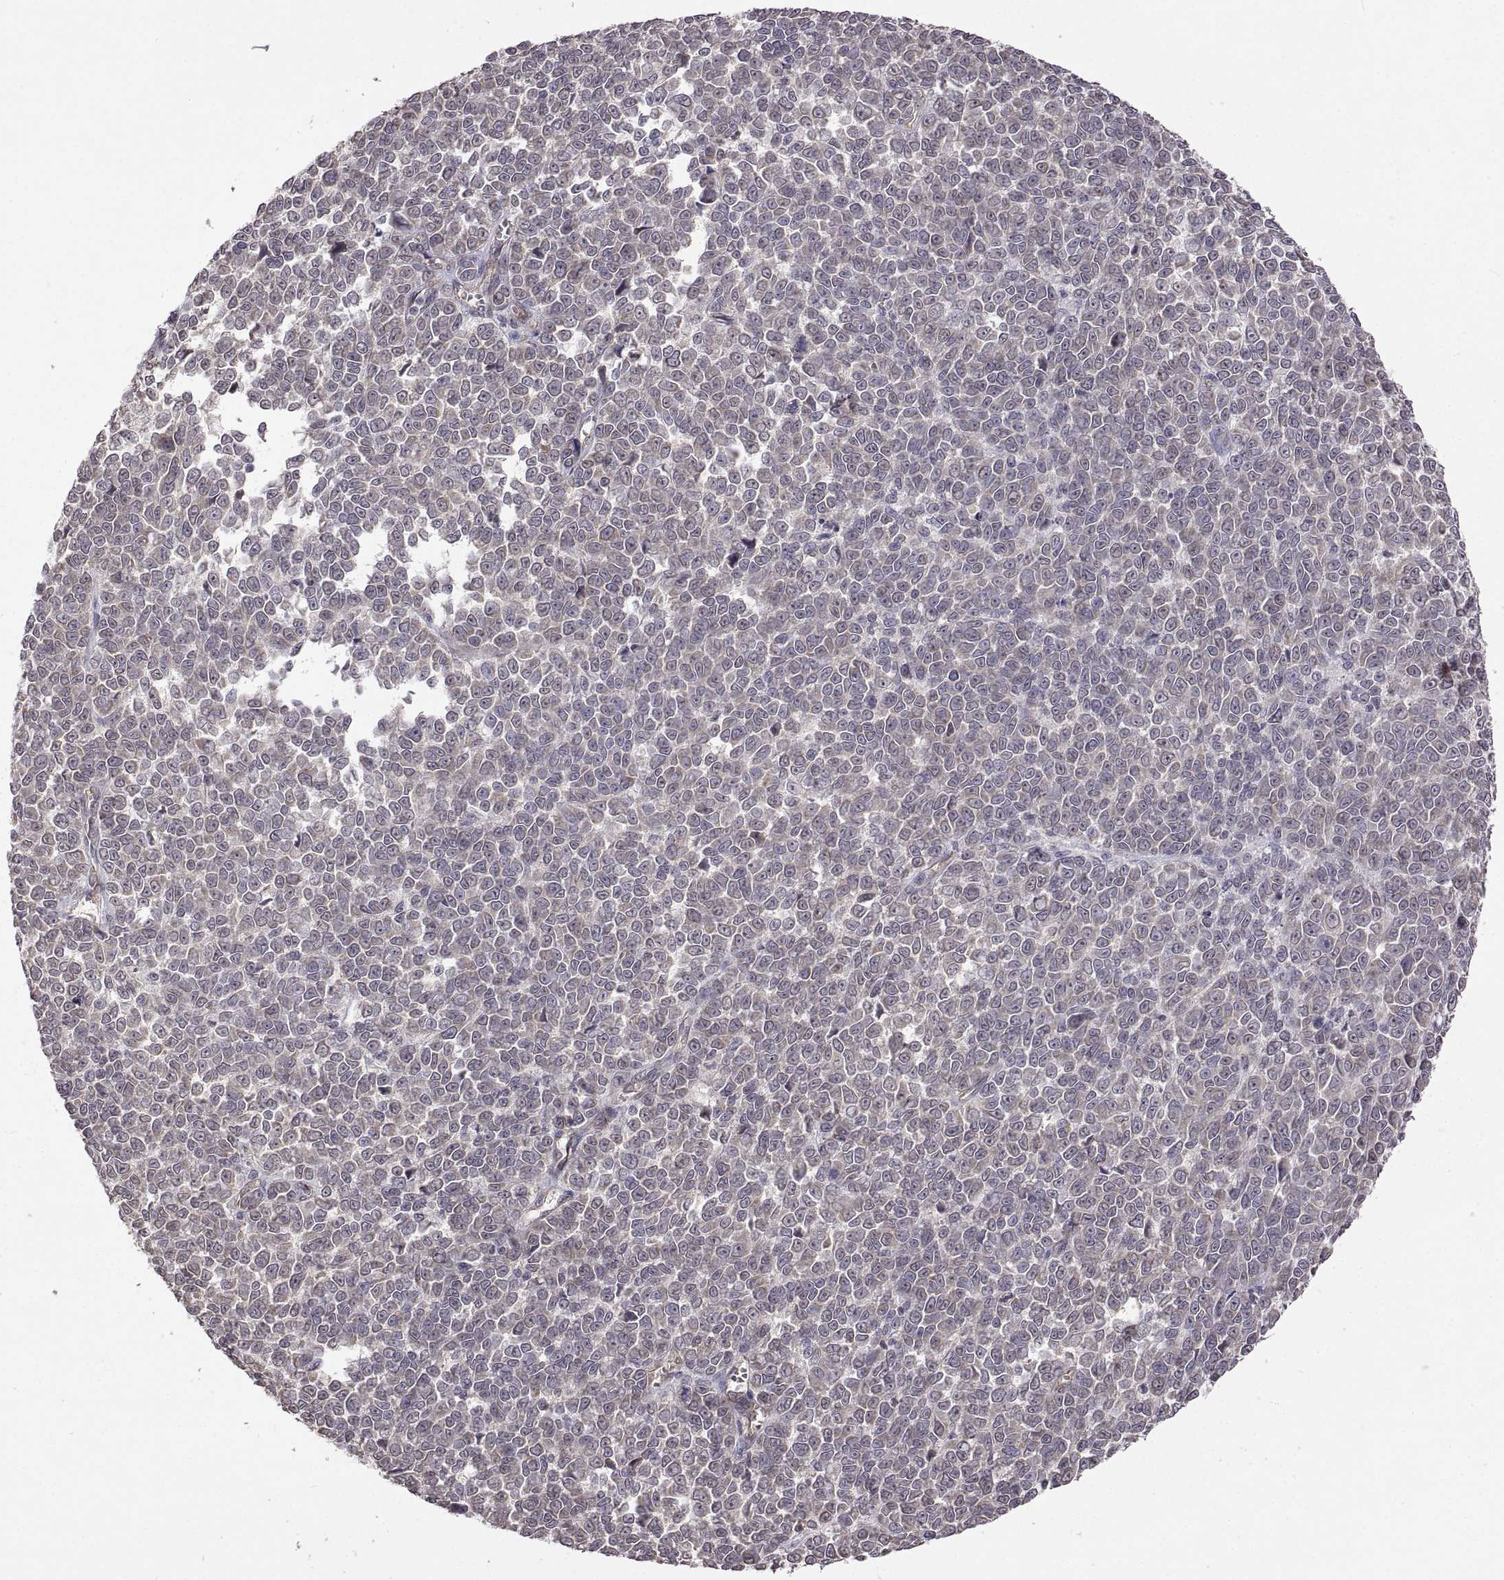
{"staining": {"intensity": "negative", "quantity": "none", "location": "none"}, "tissue": "melanoma", "cell_type": "Tumor cells", "image_type": "cancer", "snomed": [{"axis": "morphology", "description": "Malignant melanoma, NOS"}, {"axis": "topography", "description": "Skin"}], "caption": "There is no significant expression in tumor cells of melanoma. (Stains: DAB (3,3'-diaminobenzidine) immunohistochemistry (IHC) with hematoxylin counter stain, Microscopy: brightfield microscopy at high magnification).", "gene": "LAMA1", "patient": {"sex": "female", "age": 95}}